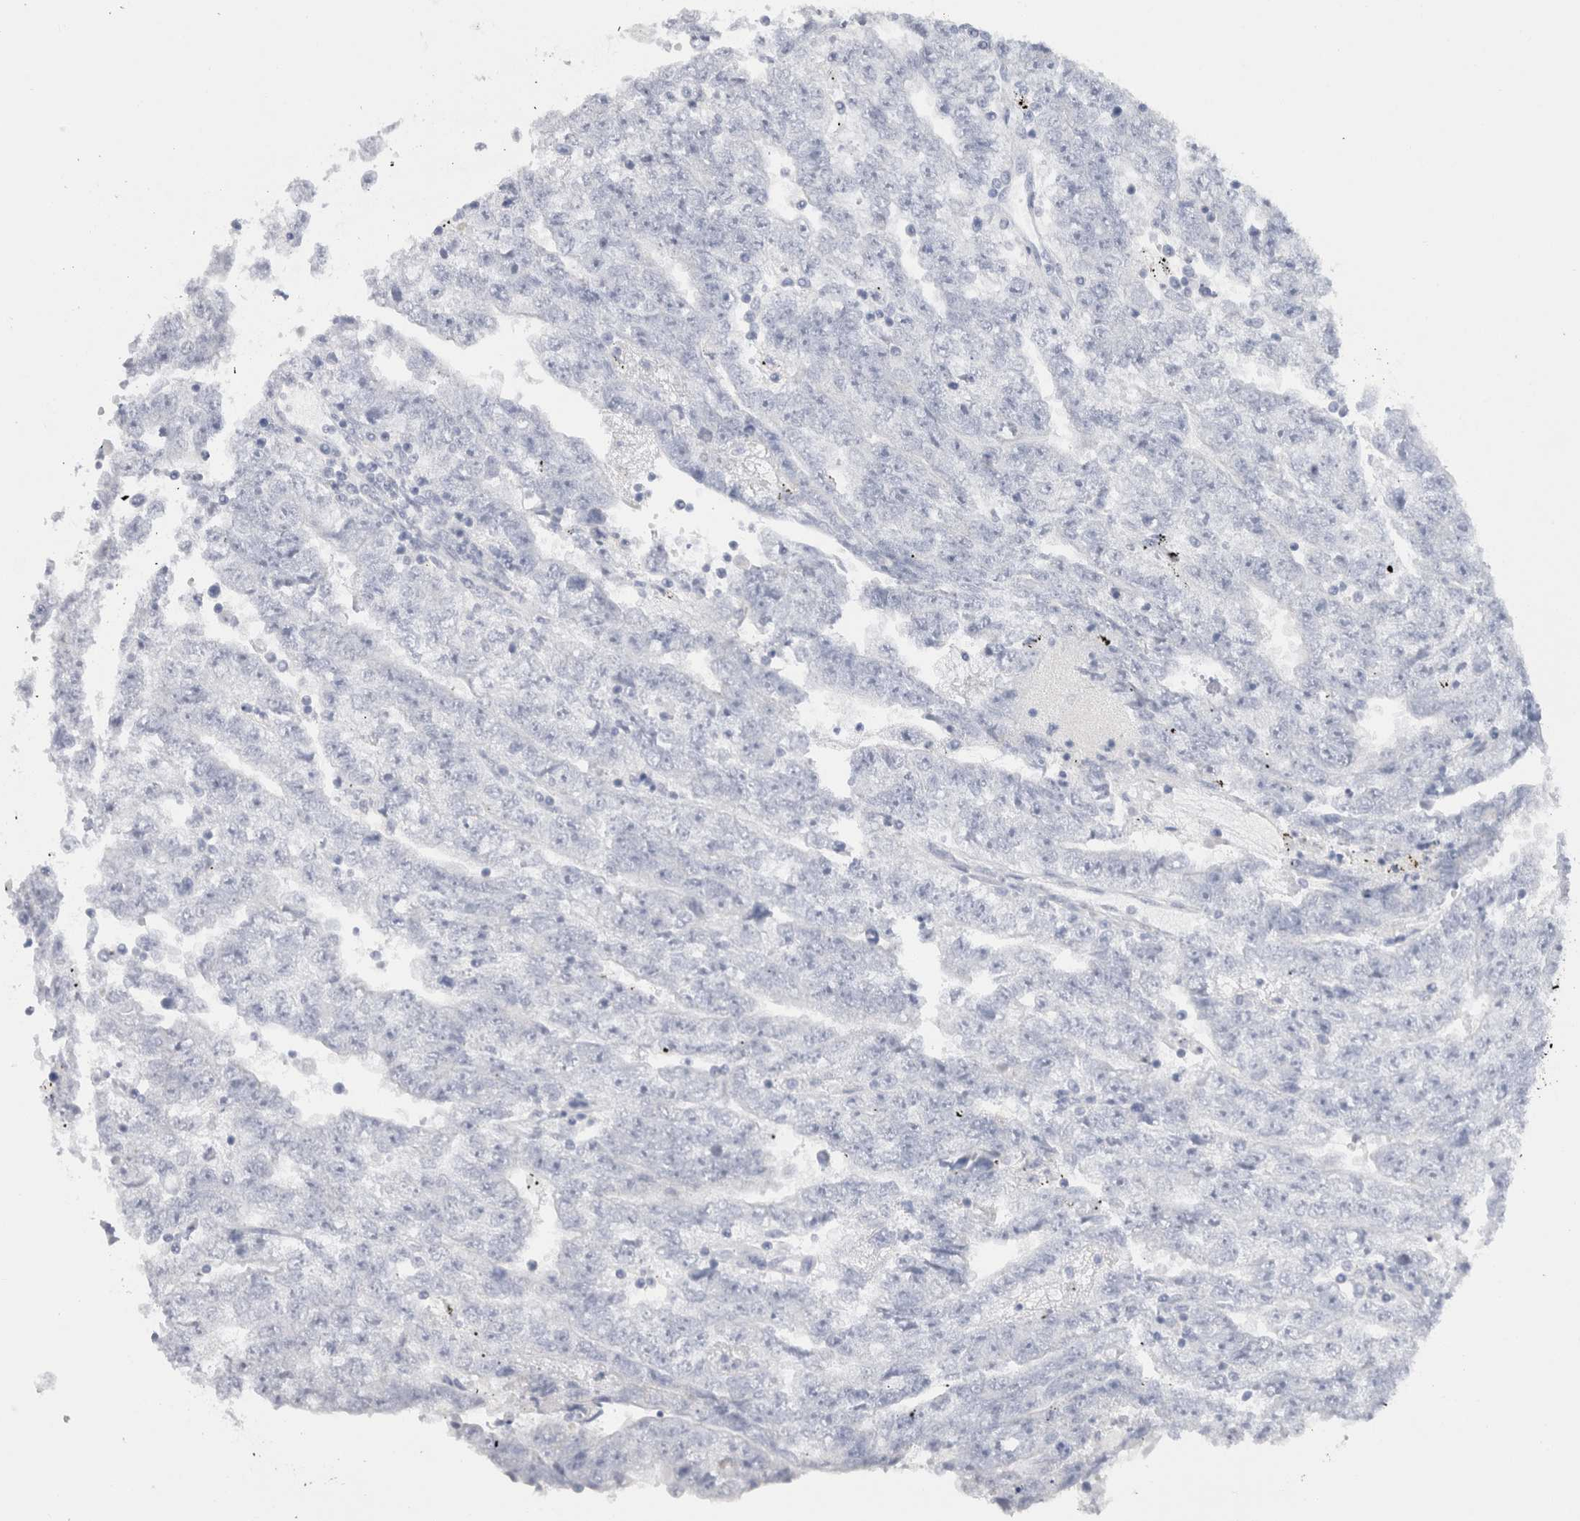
{"staining": {"intensity": "negative", "quantity": "none", "location": "none"}, "tissue": "testis cancer", "cell_type": "Tumor cells", "image_type": "cancer", "snomed": [{"axis": "morphology", "description": "Carcinoma, Embryonal, NOS"}, {"axis": "topography", "description": "Testis"}], "caption": "Embryonal carcinoma (testis) was stained to show a protein in brown. There is no significant expression in tumor cells. (Brightfield microscopy of DAB (3,3'-diaminobenzidine) IHC at high magnification).", "gene": "C9orf50", "patient": {"sex": "male", "age": 25}}